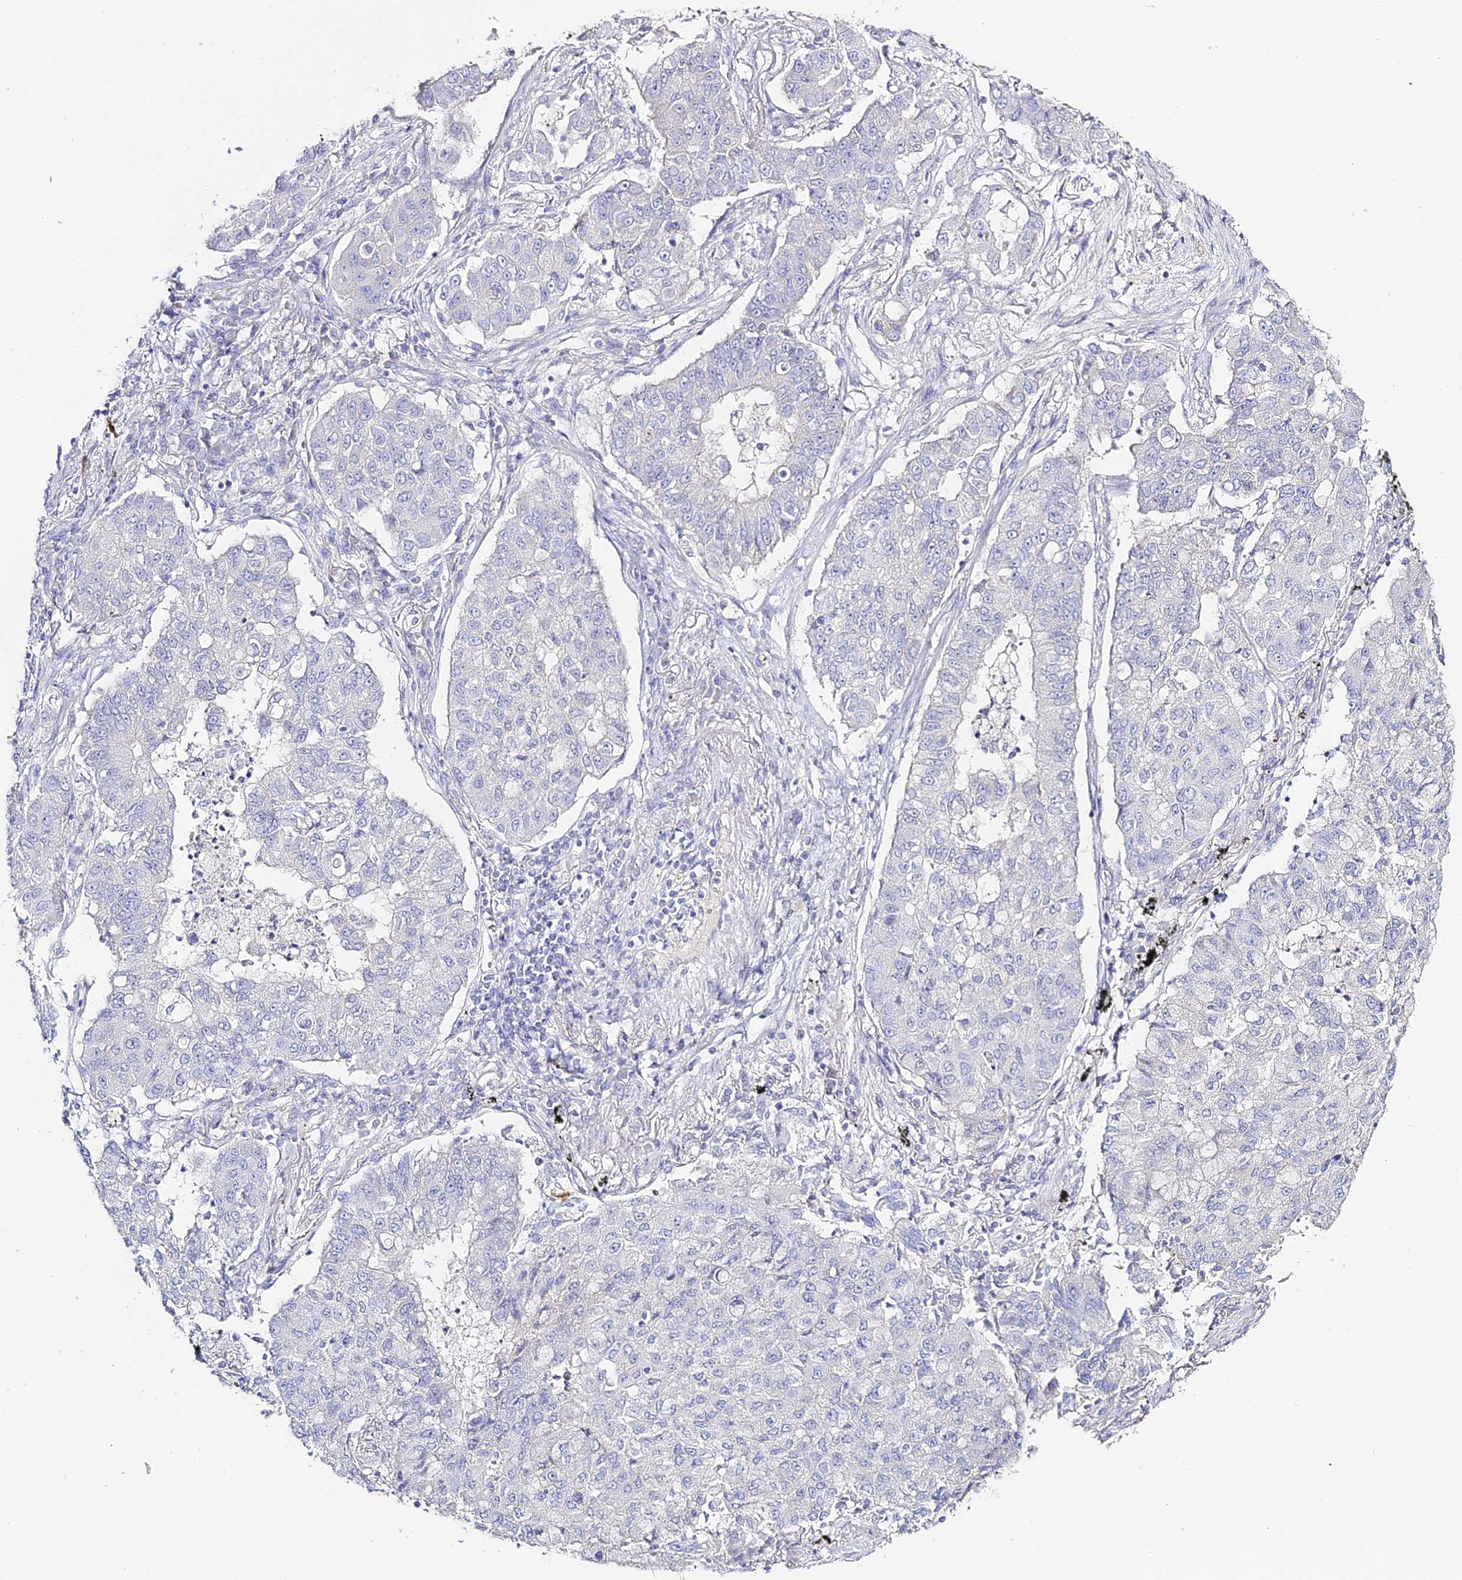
{"staining": {"intensity": "negative", "quantity": "none", "location": "none"}, "tissue": "lung cancer", "cell_type": "Tumor cells", "image_type": "cancer", "snomed": [{"axis": "morphology", "description": "Squamous cell carcinoma, NOS"}, {"axis": "topography", "description": "Lung"}], "caption": "Immunohistochemistry micrograph of human lung cancer (squamous cell carcinoma) stained for a protein (brown), which shows no expression in tumor cells.", "gene": "ALPG", "patient": {"sex": "male", "age": 74}}